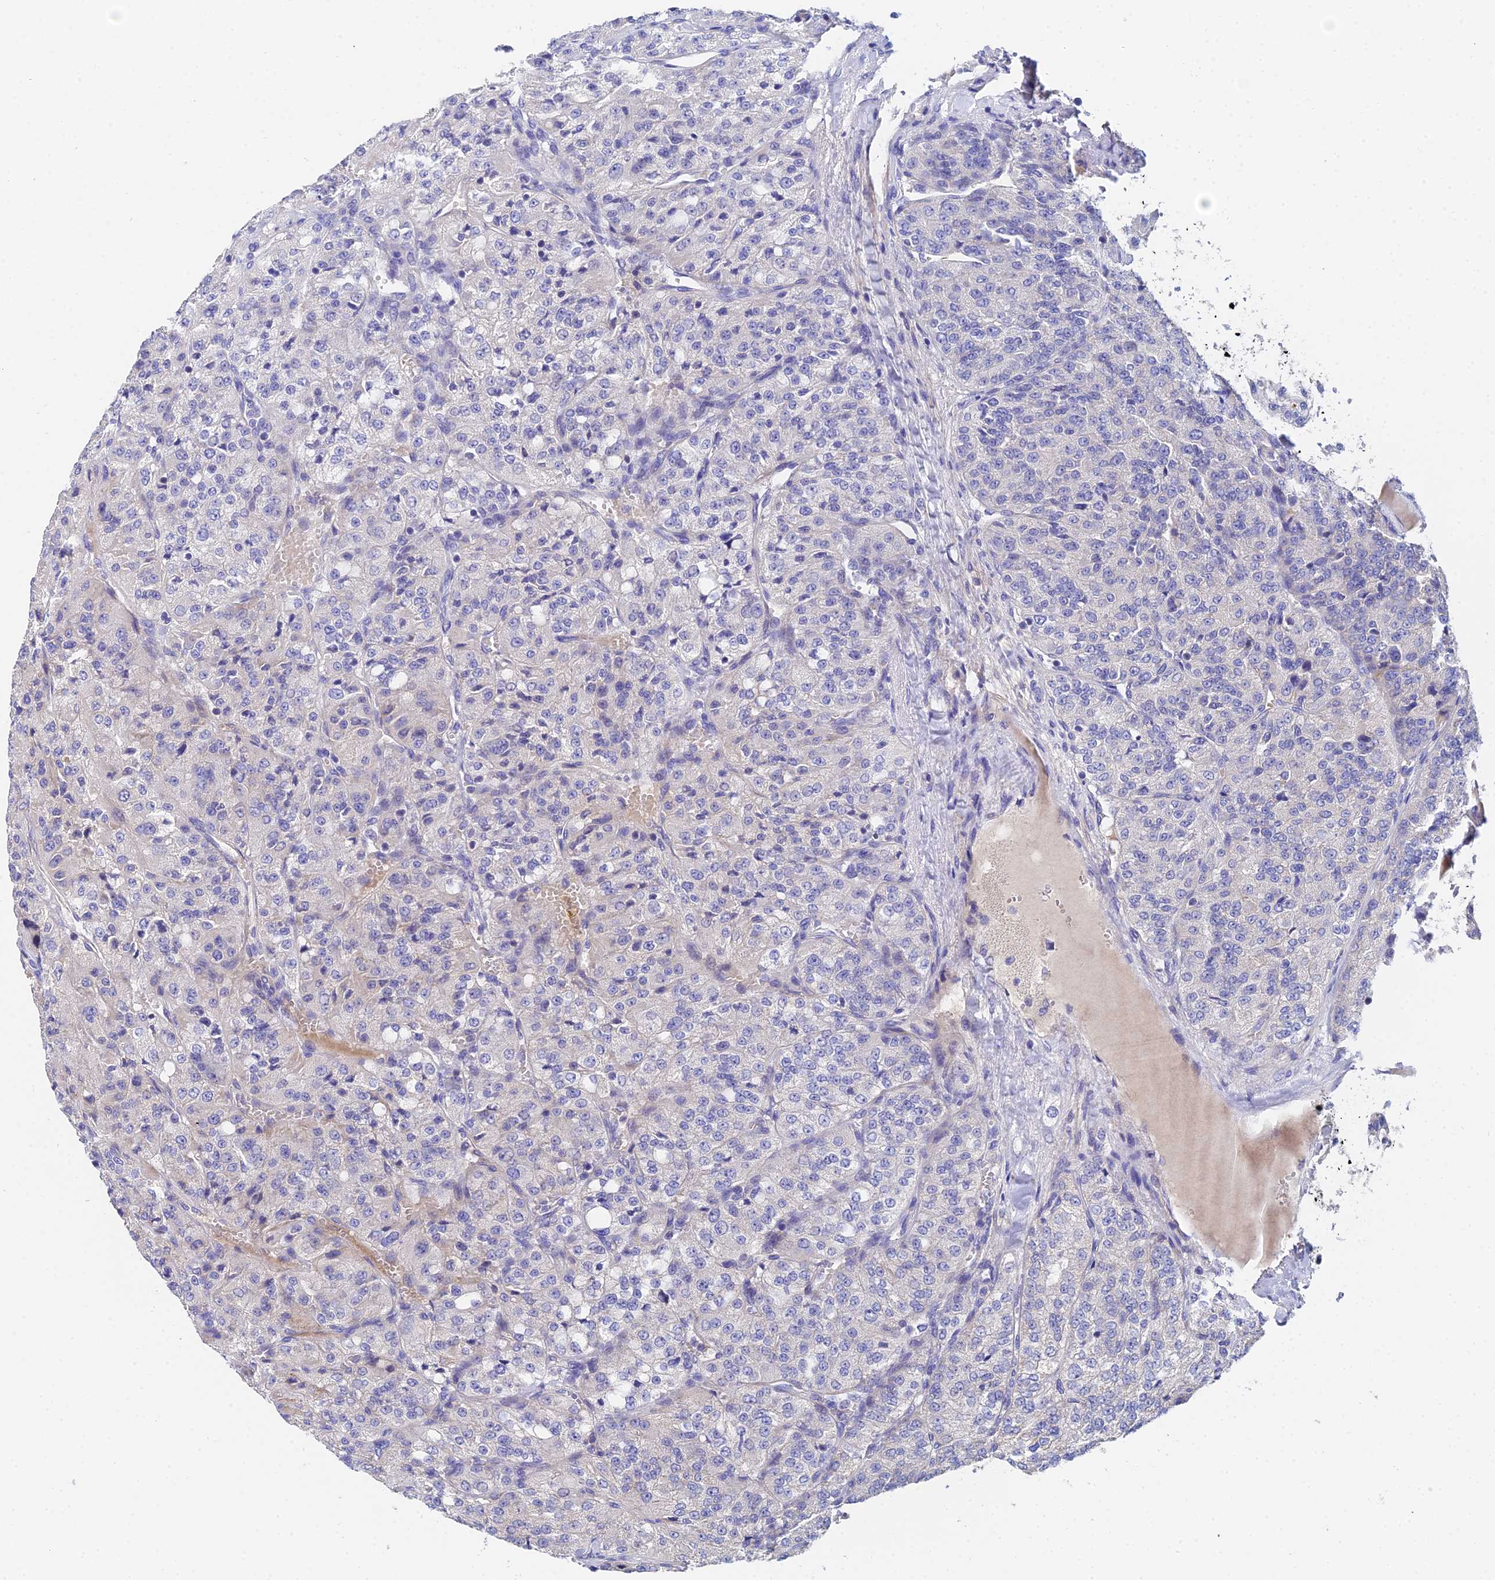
{"staining": {"intensity": "negative", "quantity": "none", "location": "none"}, "tissue": "renal cancer", "cell_type": "Tumor cells", "image_type": "cancer", "snomed": [{"axis": "morphology", "description": "Adenocarcinoma, NOS"}, {"axis": "topography", "description": "Kidney"}], "caption": "Image shows no protein positivity in tumor cells of adenocarcinoma (renal) tissue. (Brightfield microscopy of DAB IHC at high magnification).", "gene": "UBE2L3", "patient": {"sex": "female", "age": 63}}